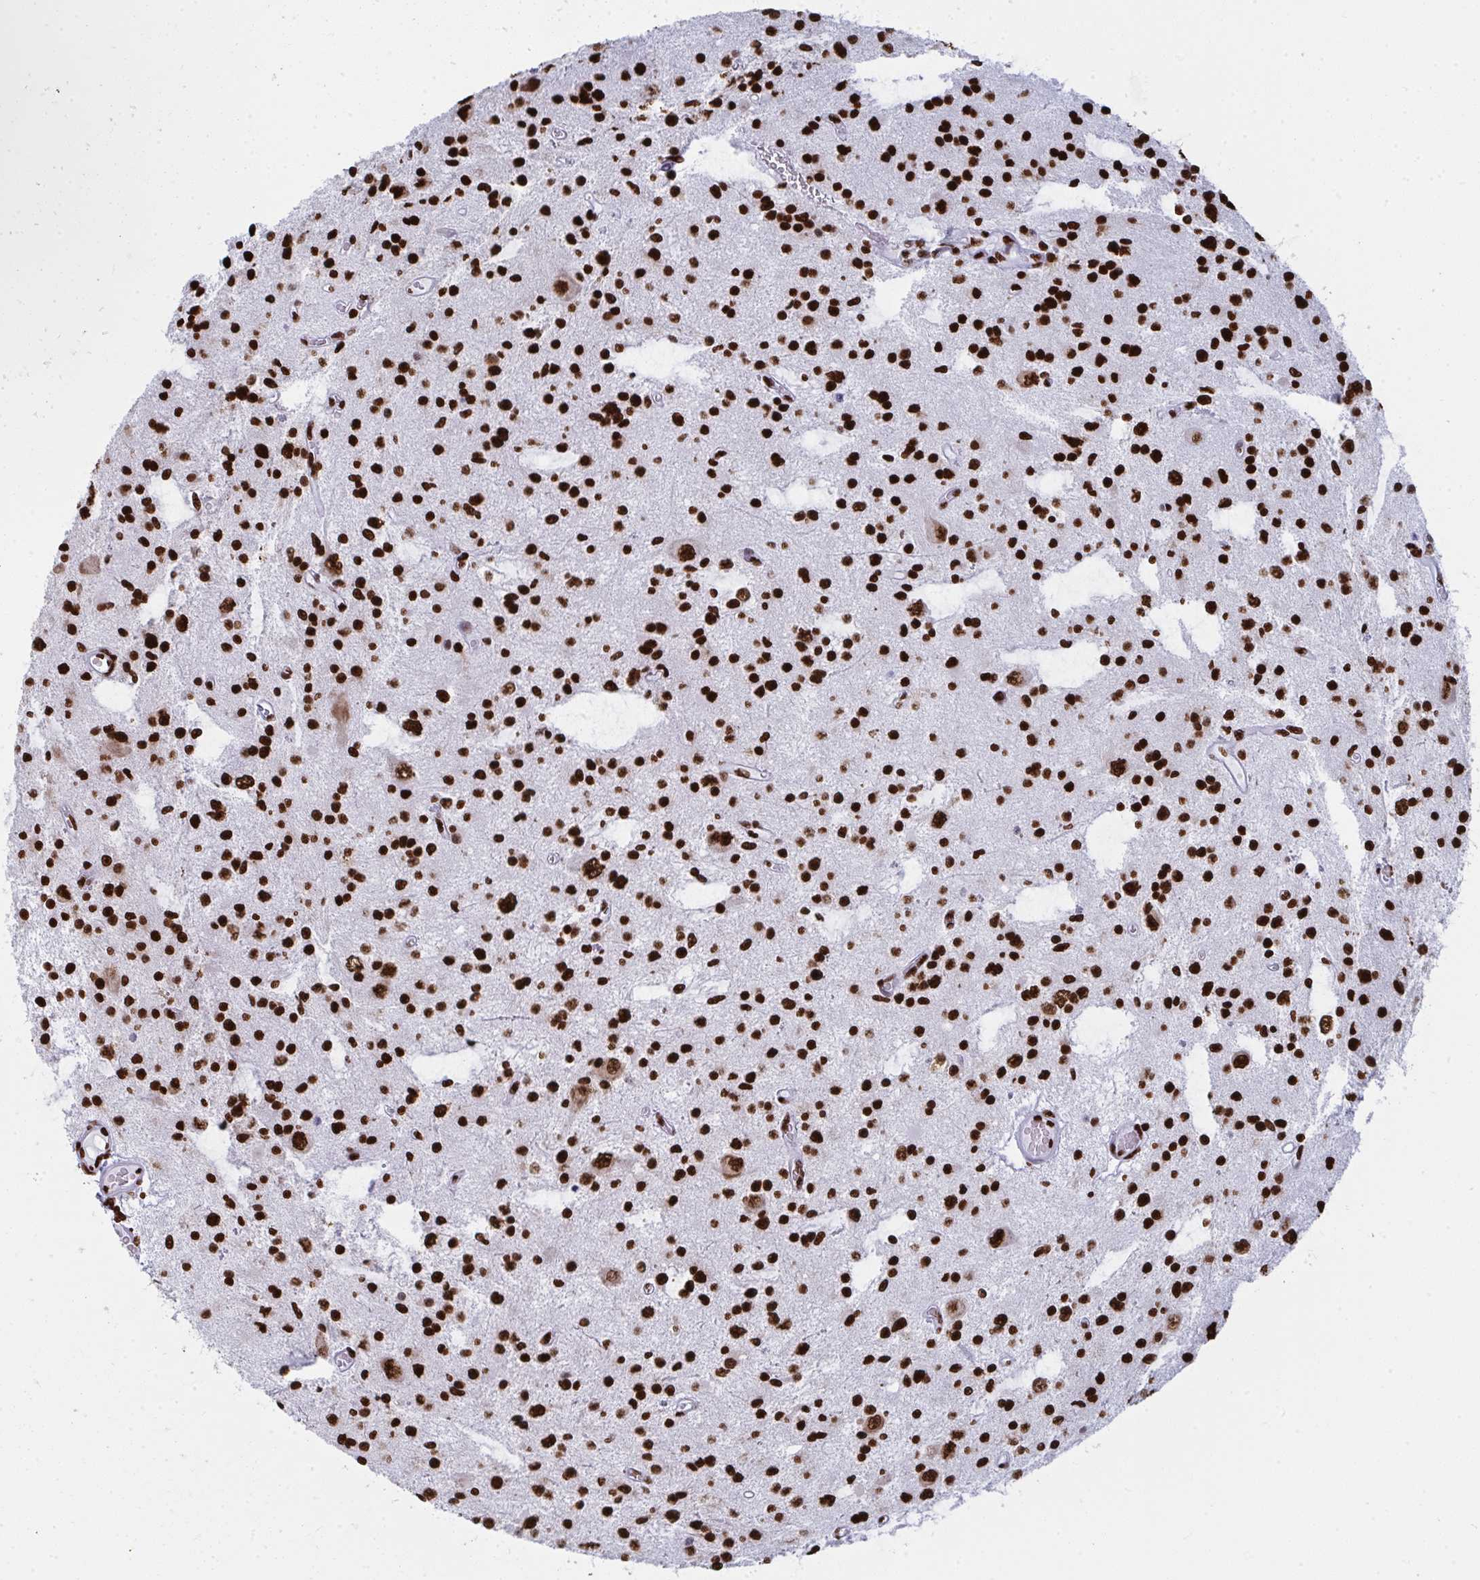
{"staining": {"intensity": "strong", "quantity": ">75%", "location": "nuclear"}, "tissue": "glioma", "cell_type": "Tumor cells", "image_type": "cancer", "snomed": [{"axis": "morphology", "description": "Glioma, malignant, Low grade"}, {"axis": "topography", "description": "Brain"}], "caption": "Malignant glioma (low-grade) stained with IHC demonstrates strong nuclear positivity in approximately >75% of tumor cells. (brown staining indicates protein expression, while blue staining denotes nuclei).", "gene": "GAR1", "patient": {"sex": "male", "age": 43}}